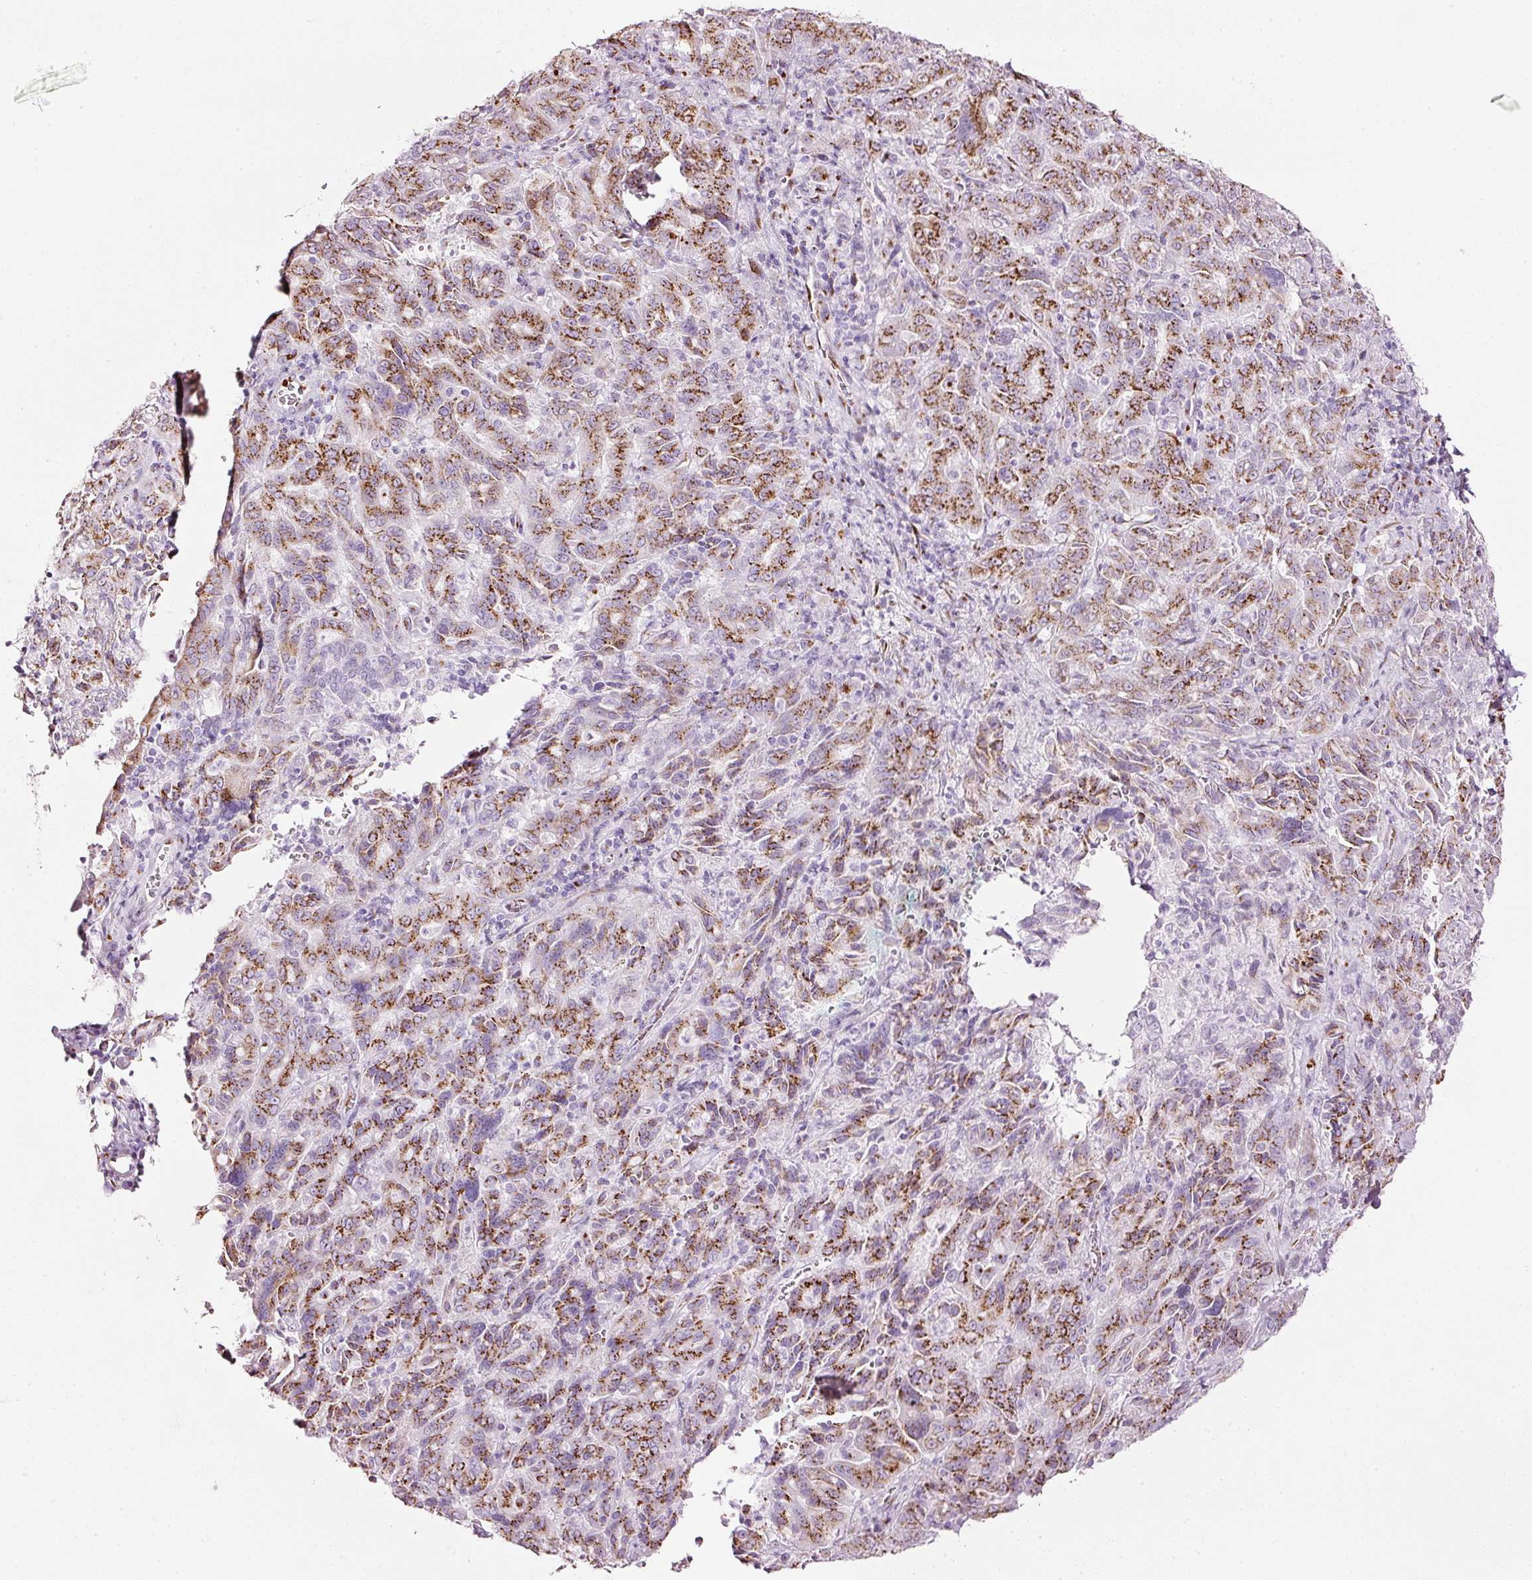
{"staining": {"intensity": "moderate", "quantity": ">75%", "location": "cytoplasmic/membranous"}, "tissue": "pancreatic cancer", "cell_type": "Tumor cells", "image_type": "cancer", "snomed": [{"axis": "morphology", "description": "Adenocarcinoma, NOS"}, {"axis": "topography", "description": "Pancreas"}], "caption": "Protein staining of pancreatic adenocarcinoma tissue exhibits moderate cytoplasmic/membranous positivity in about >75% of tumor cells.", "gene": "SDF4", "patient": {"sex": "male", "age": 63}}